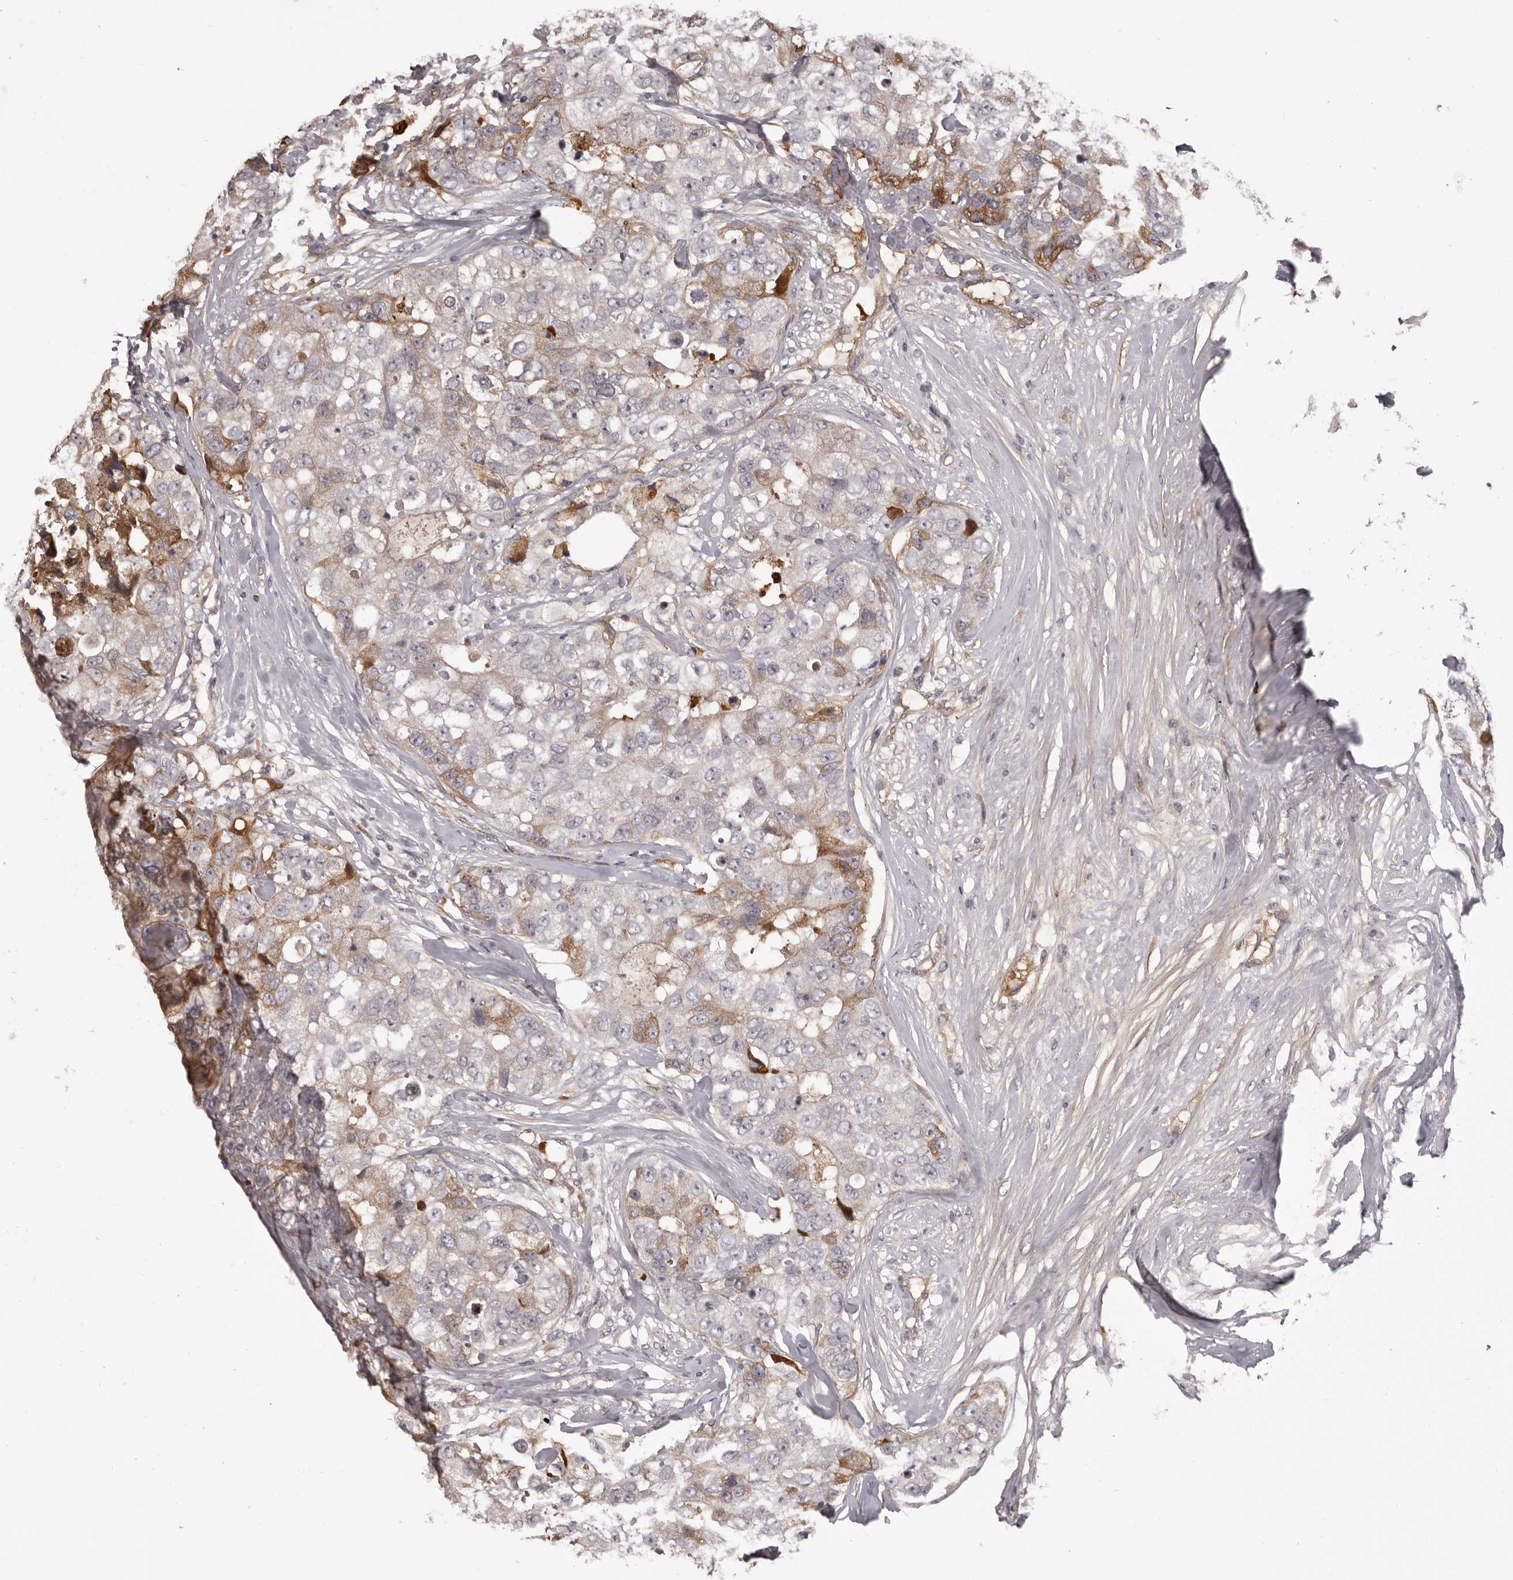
{"staining": {"intensity": "moderate", "quantity": "<25%", "location": "cytoplasmic/membranous"}, "tissue": "breast cancer", "cell_type": "Tumor cells", "image_type": "cancer", "snomed": [{"axis": "morphology", "description": "Duct carcinoma"}, {"axis": "topography", "description": "Breast"}], "caption": "Brown immunohistochemical staining in breast infiltrating ductal carcinoma reveals moderate cytoplasmic/membranous positivity in about <25% of tumor cells.", "gene": "OTUD3", "patient": {"sex": "female", "age": 62}}